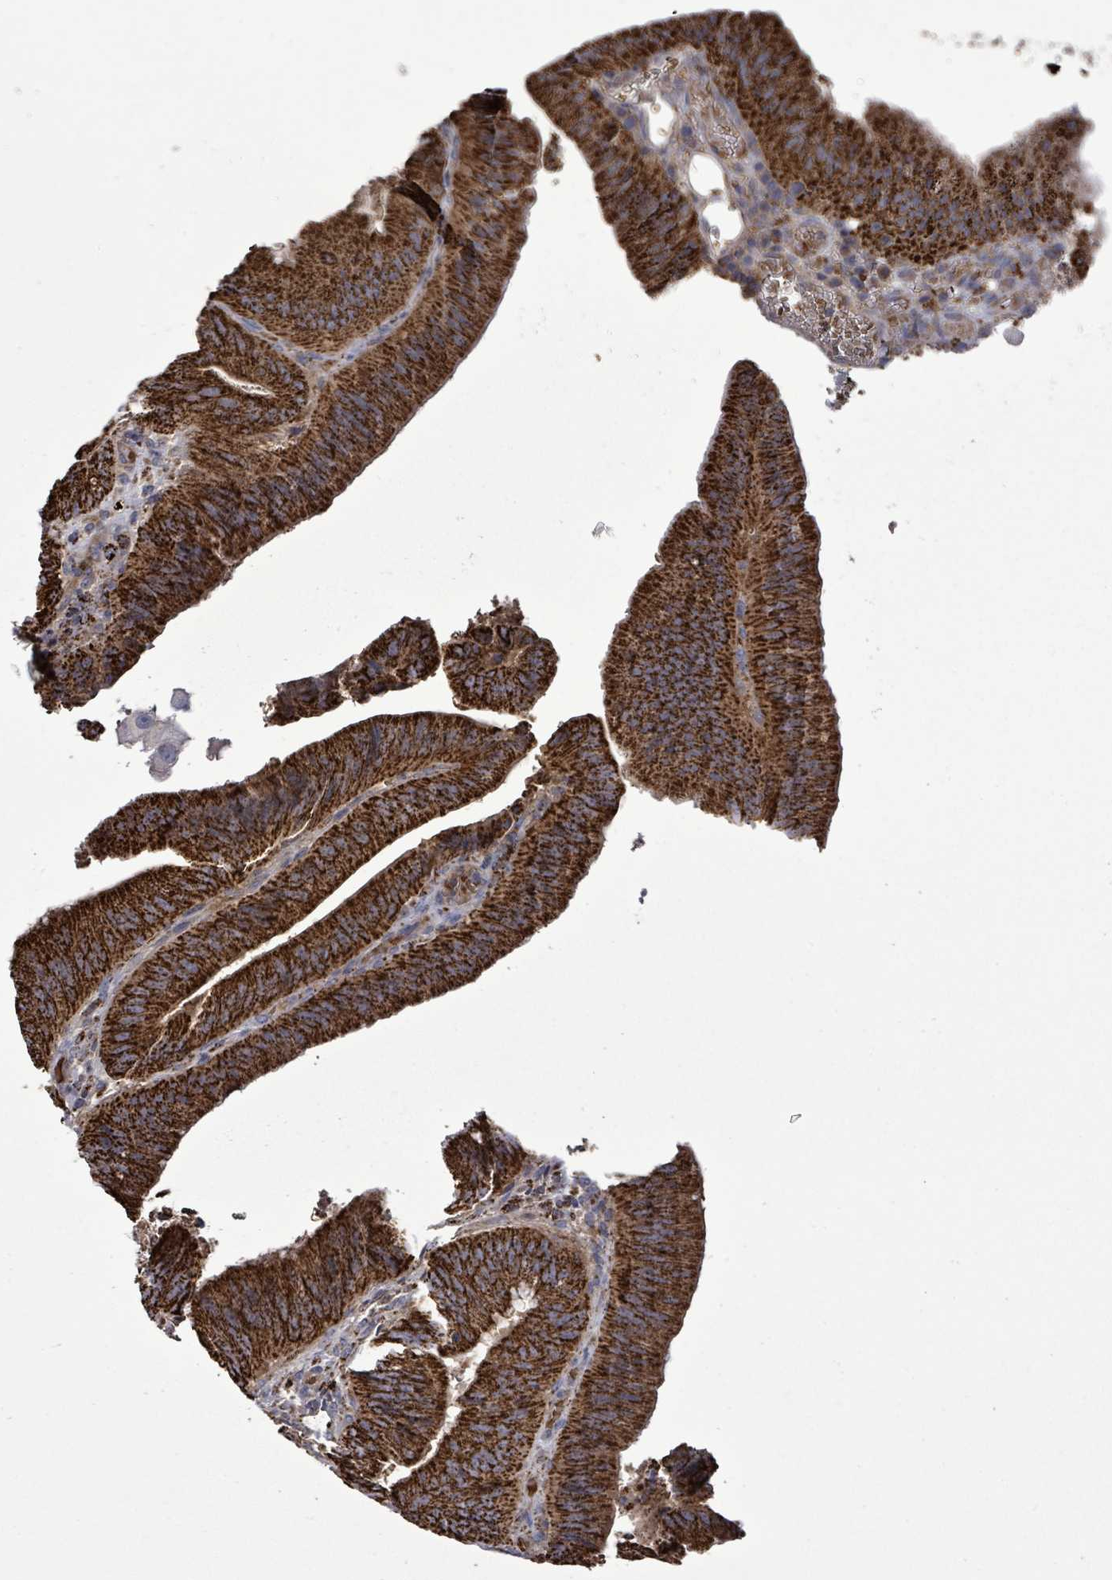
{"staining": {"intensity": "strong", "quantity": ">75%", "location": "cytoplasmic/membranous"}, "tissue": "colorectal cancer", "cell_type": "Tumor cells", "image_type": "cancer", "snomed": [{"axis": "morphology", "description": "Adenocarcinoma, NOS"}, {"axis": "topography", "description": "Colon"}], "caption": "Immunohistochemistry (IHC) image of neoplastic tissue: colorectal cancer stained using immunohistochemistry (IHC) reveals high levels of strong protein expression localized specifically in the cytoplasmic/membranous of tumor cells, appearing as a cytoplasmic/membranous brown color.", "gene": "MTMR12", "patient": {"sex": "female", "age": 43}}